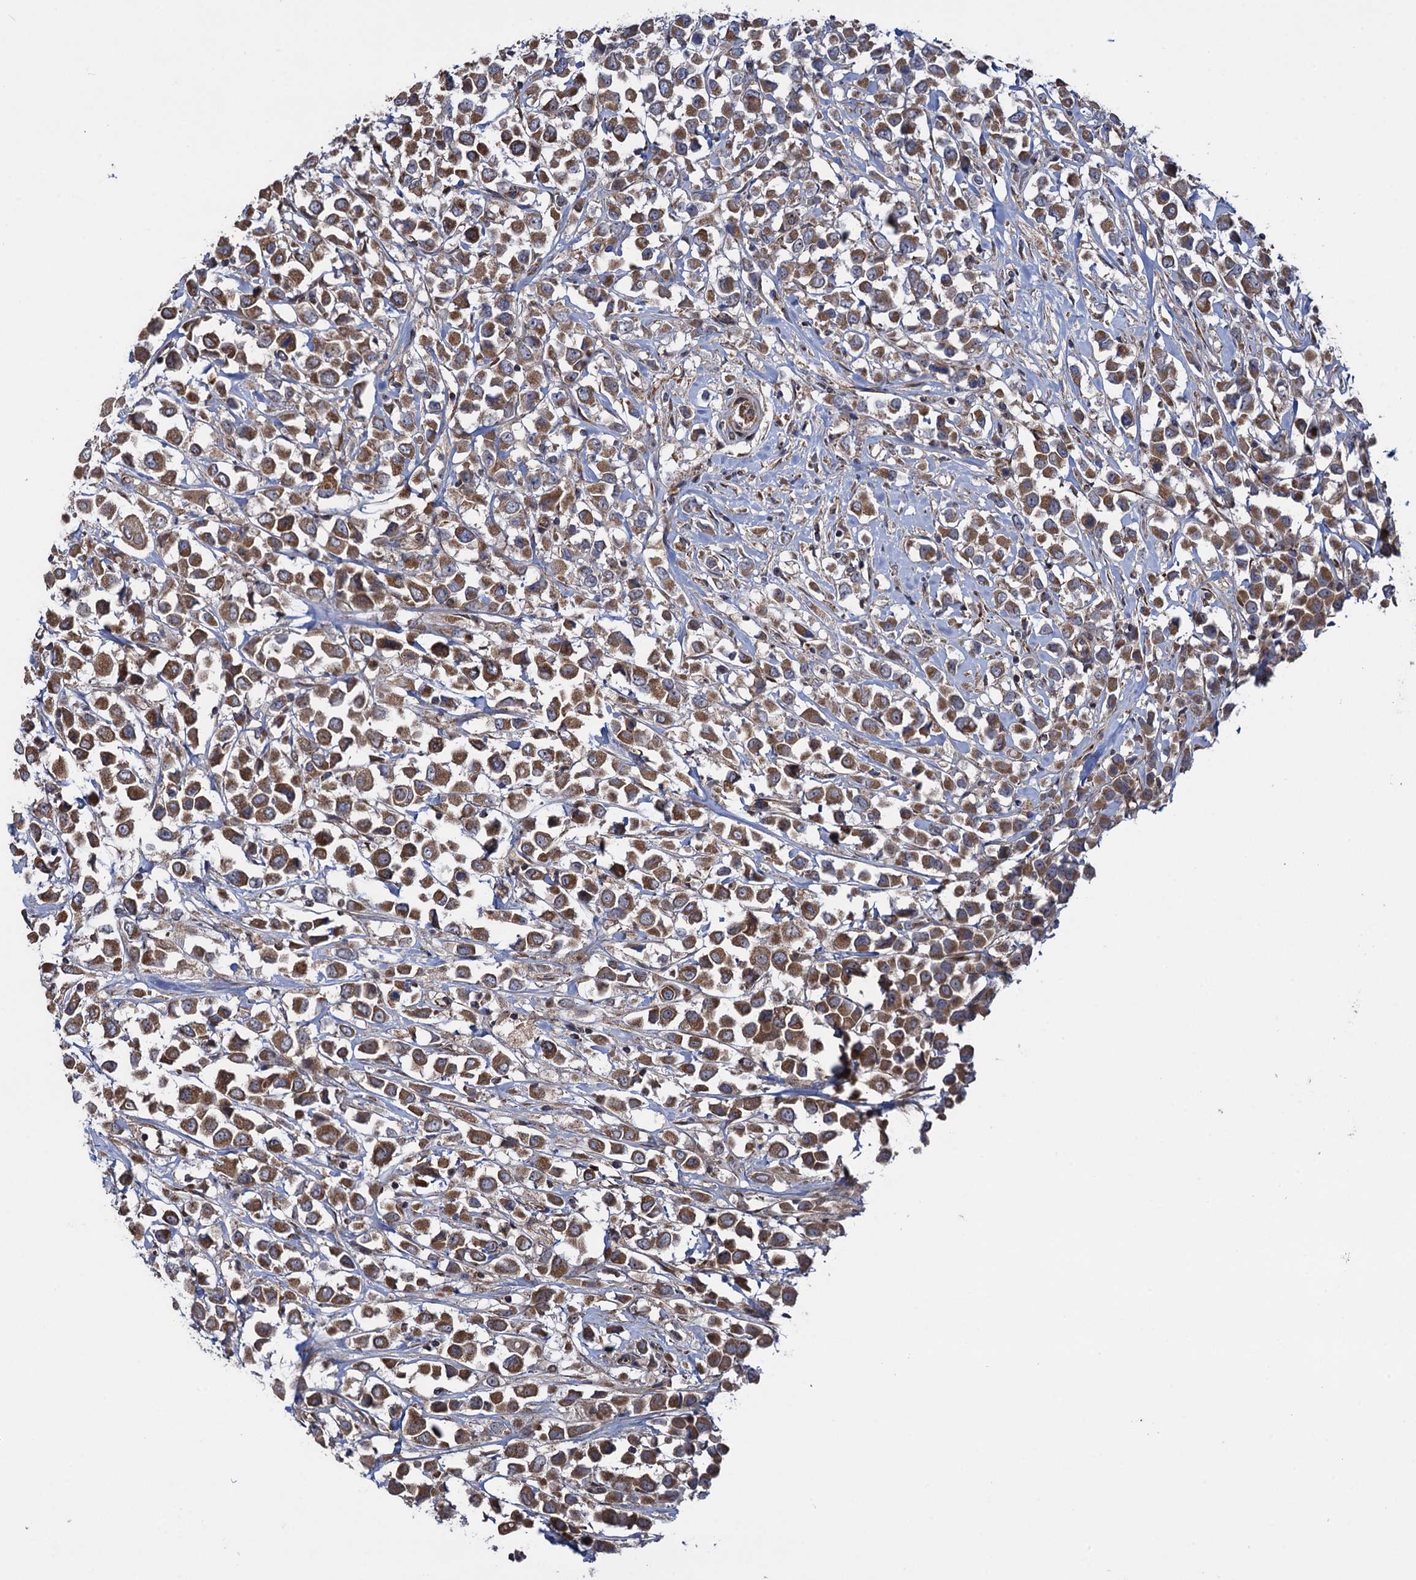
{"staining": {"intensity": "moderate", "quantity": ">75%", "location": "cytoplasmic/membranous"}, "tissue": "breast cancer", "cell_type": "Tumor cells", "image_type": "cancer", "snomed": [{"axis": "morphology", "description": "Duct carcinoma"}, {"axis": "topography", "description": "Breast"}], "caption": "Immunohistochemistry (IHC) photomicrograph of neoplastic tissue: invasive ductal carcinoma (breast) stained using immunohistochemistry reveals medium levels of moderate protein expression localized specifically in the cytoplasmic/membranous of tumor cells, appearing as a cytoplasmic/membranous brown color.", "gene": "HAUS1", "patient": {"sex": "female", "age": 61}}